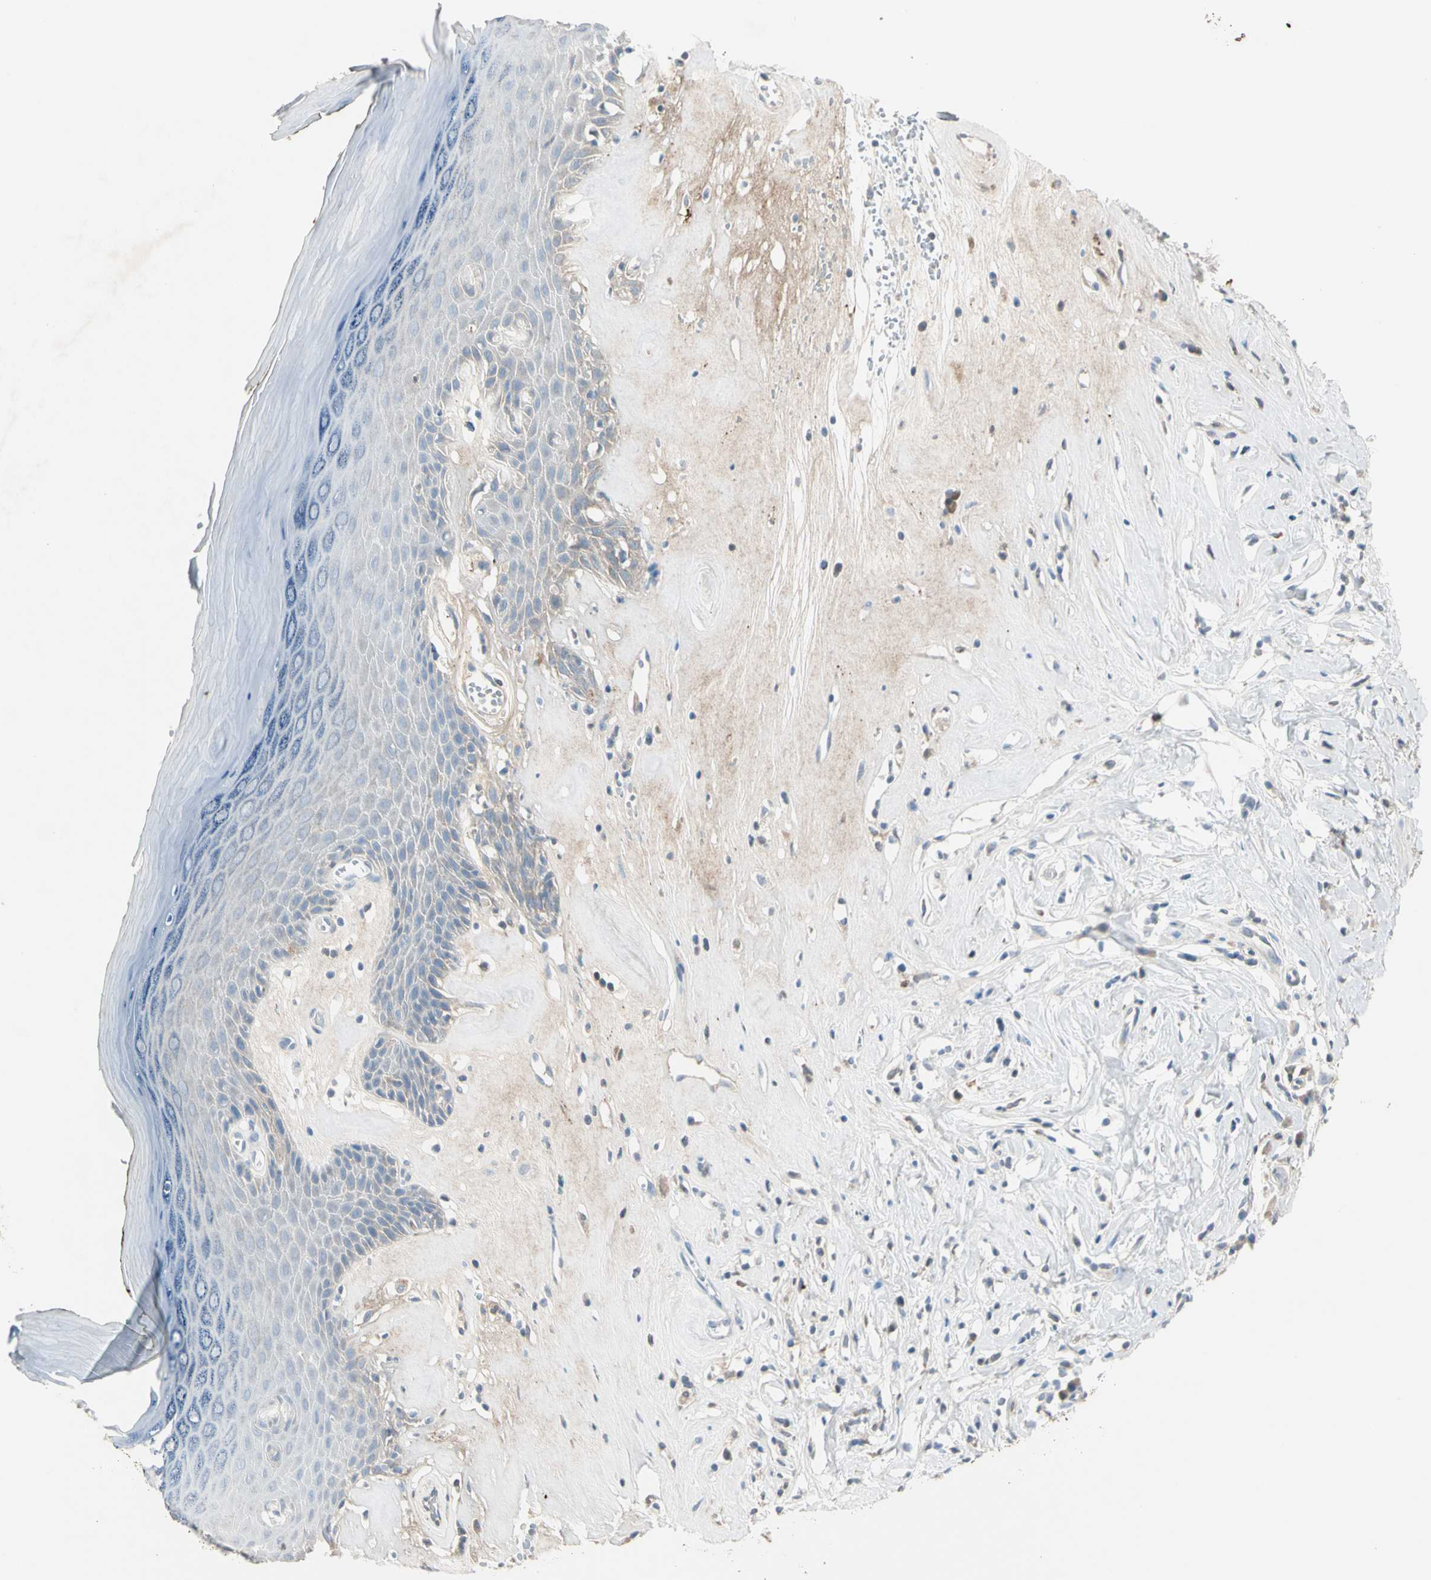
{"staining": {"intensity": "negative", "quantity": "none", "location": "none"}, "tissue": "skin", "cell_type": "Epidermal cells", "image_type": "normal", "snomed": [{"axis": "morphology", "description": "Normal tissue, NOS"}, {"axis": "morphology", "description": "Inflammation, NOS"}, {"axis": "topography", "description": "Vulva"}], "caption": "Immunohistochemistry (IHC) of unremarkable skin displays no expression in epidermal cells.", "gene": "SERPIND1", "patient": {"sex": "female", "age": 84}}